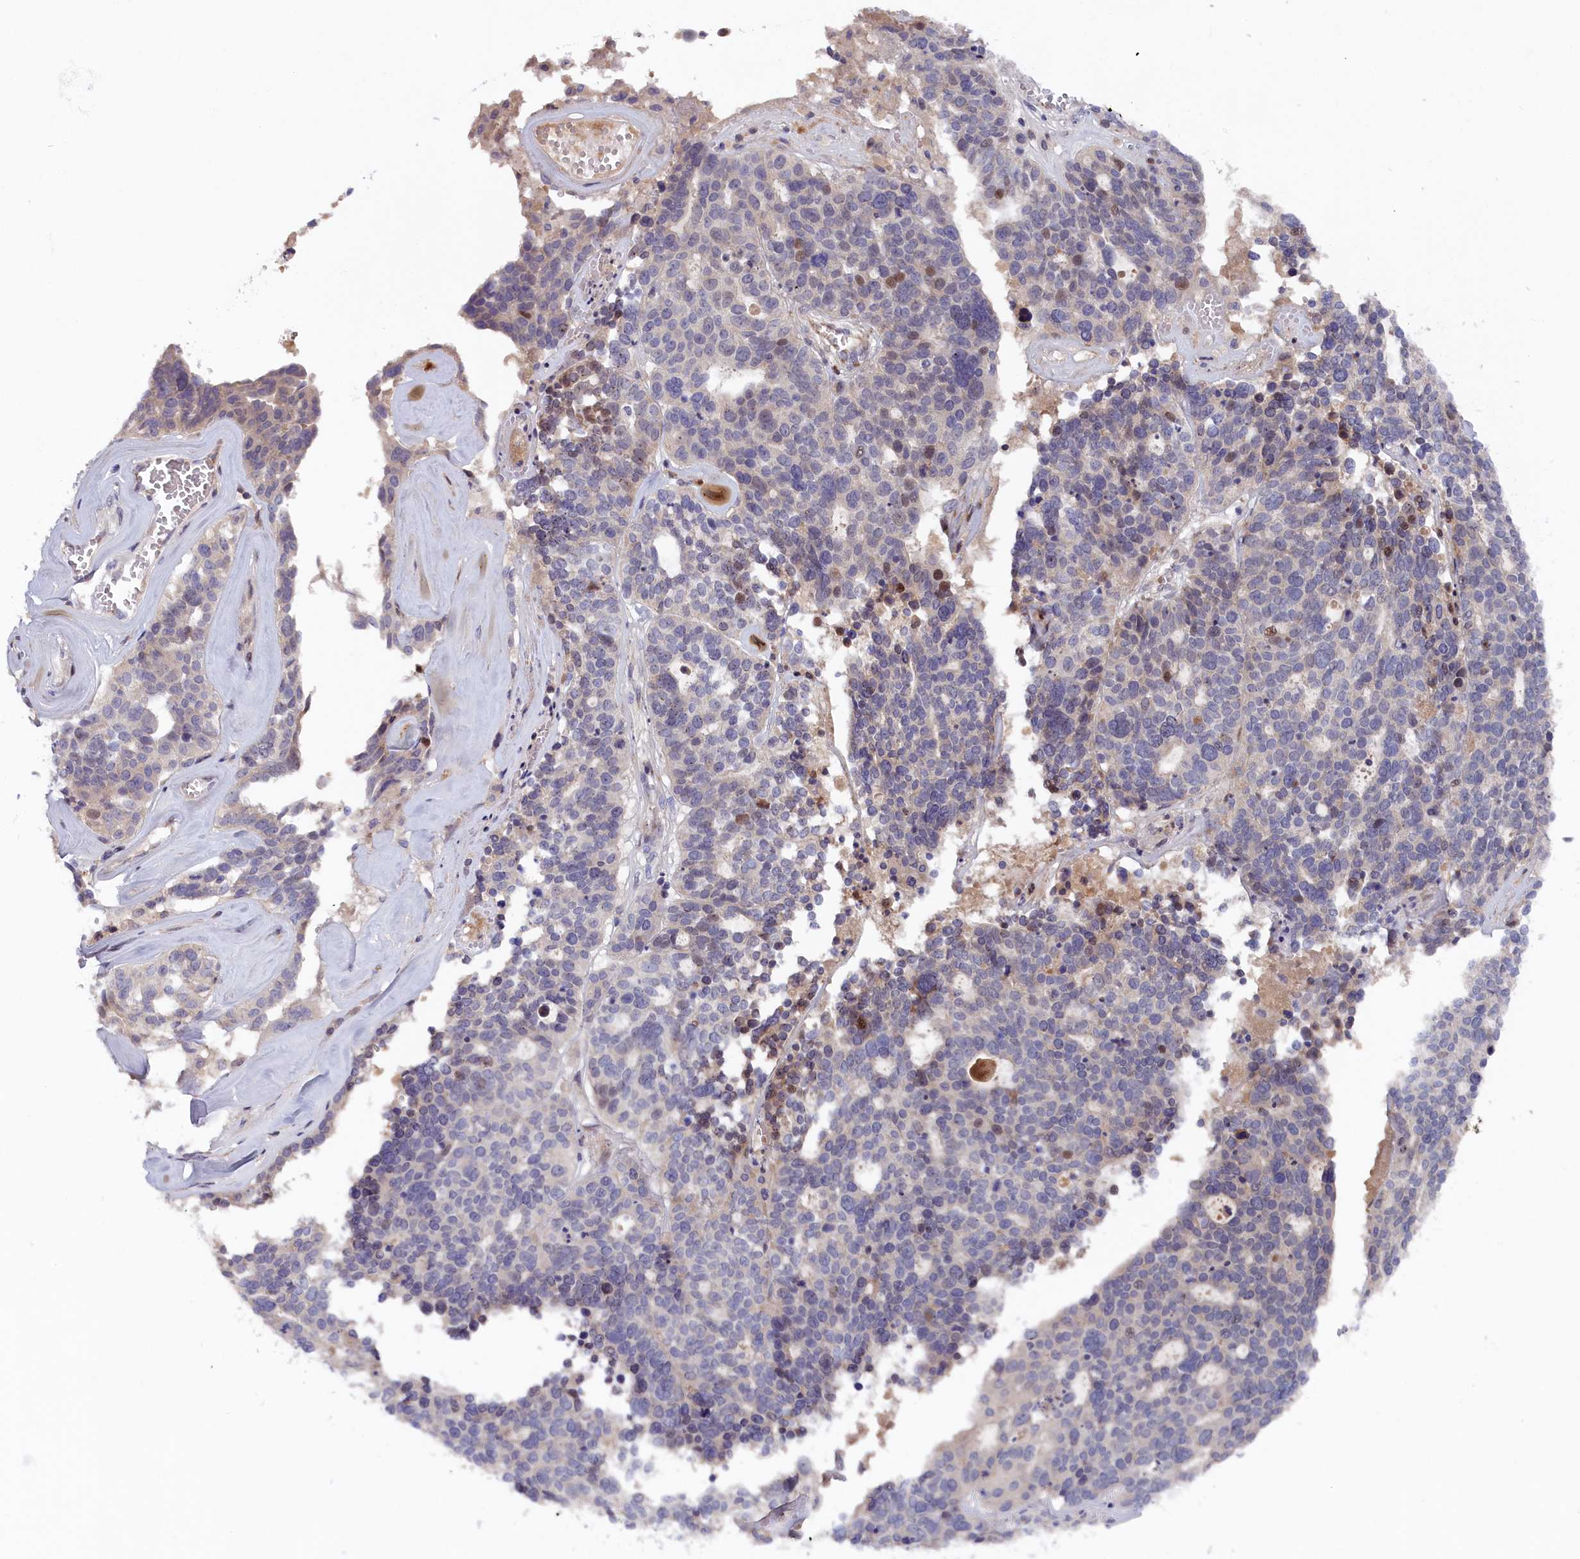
{"staining": {"intensity": "negative", "quantity": "none", "location": "none"}, "tissue": "ovarian cancer", "cell_type": "Tumor cells", "image_type": "cancer", "snomed": [{"axis": "morphology", "description": "Cystadenocarcinoma, serous, NOS"}, {"axis": "topography", "description": "Ovary"}], "caption": "IHC image of human ovarian cancer (serous cystadenocarcinoma) stained for a protein (brown), which shows no expression in tumor cells.", "gene": "CHST12", "patient": {"sex": "female", "age": 59}}